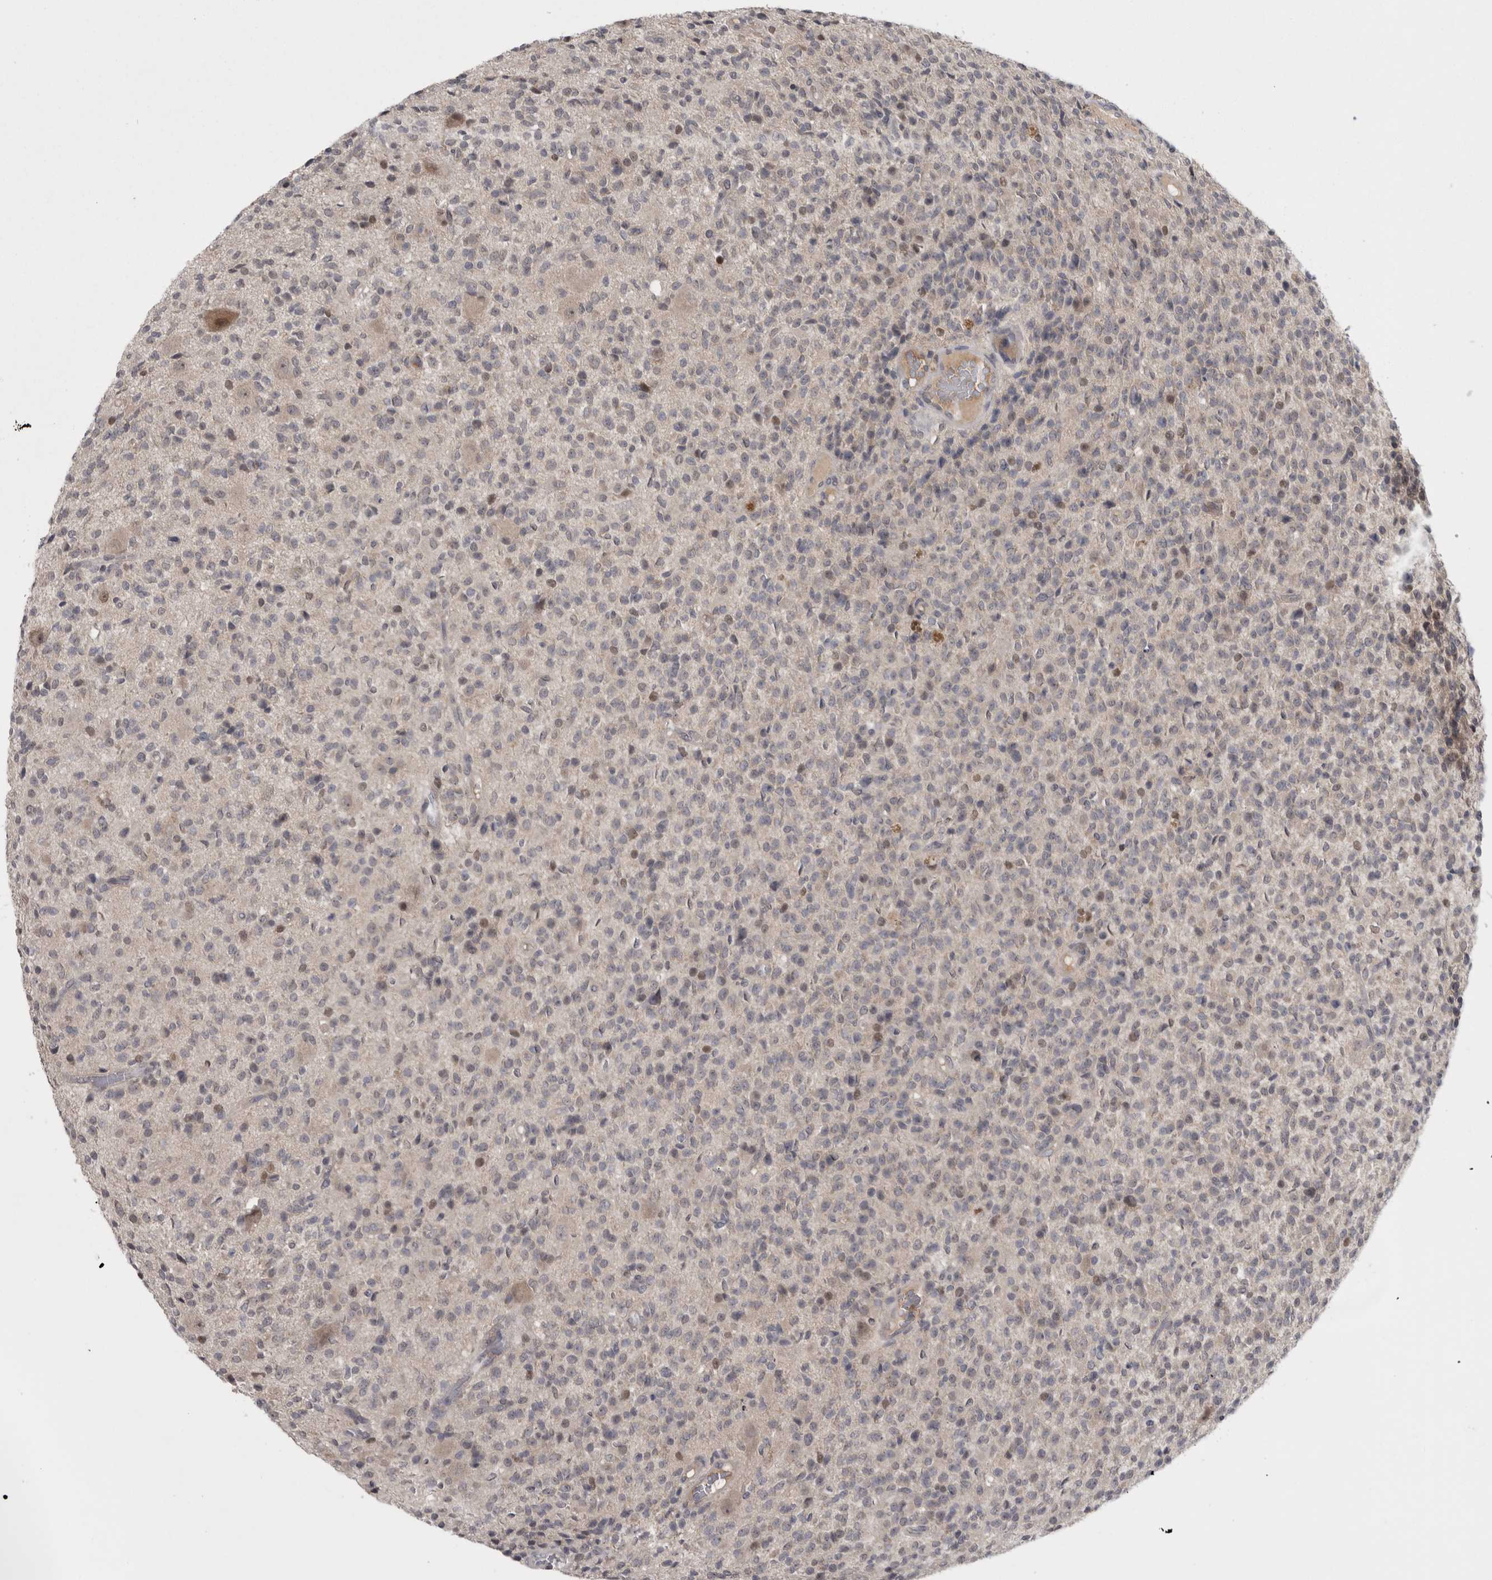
{"staining": {"intensity": "weak", "quantity": "<25%", "location": "nuclear"}, "tissue": "glioma", "cell_type": "Tumor cells", "image_type": "cancer", "snomed": [{"axis": "morphology", "description": "Glioma, malignant, High grade"}, {"axis": "topography", "description": "Brain"}], "caption": "IHC photomicrograph of neoplastic tissue: human glioma stained with DAB exhibits no significant protein positivity in tumor cells.", "gene": "ZNF114", "patient": {"sex": "male", "age": 34}}